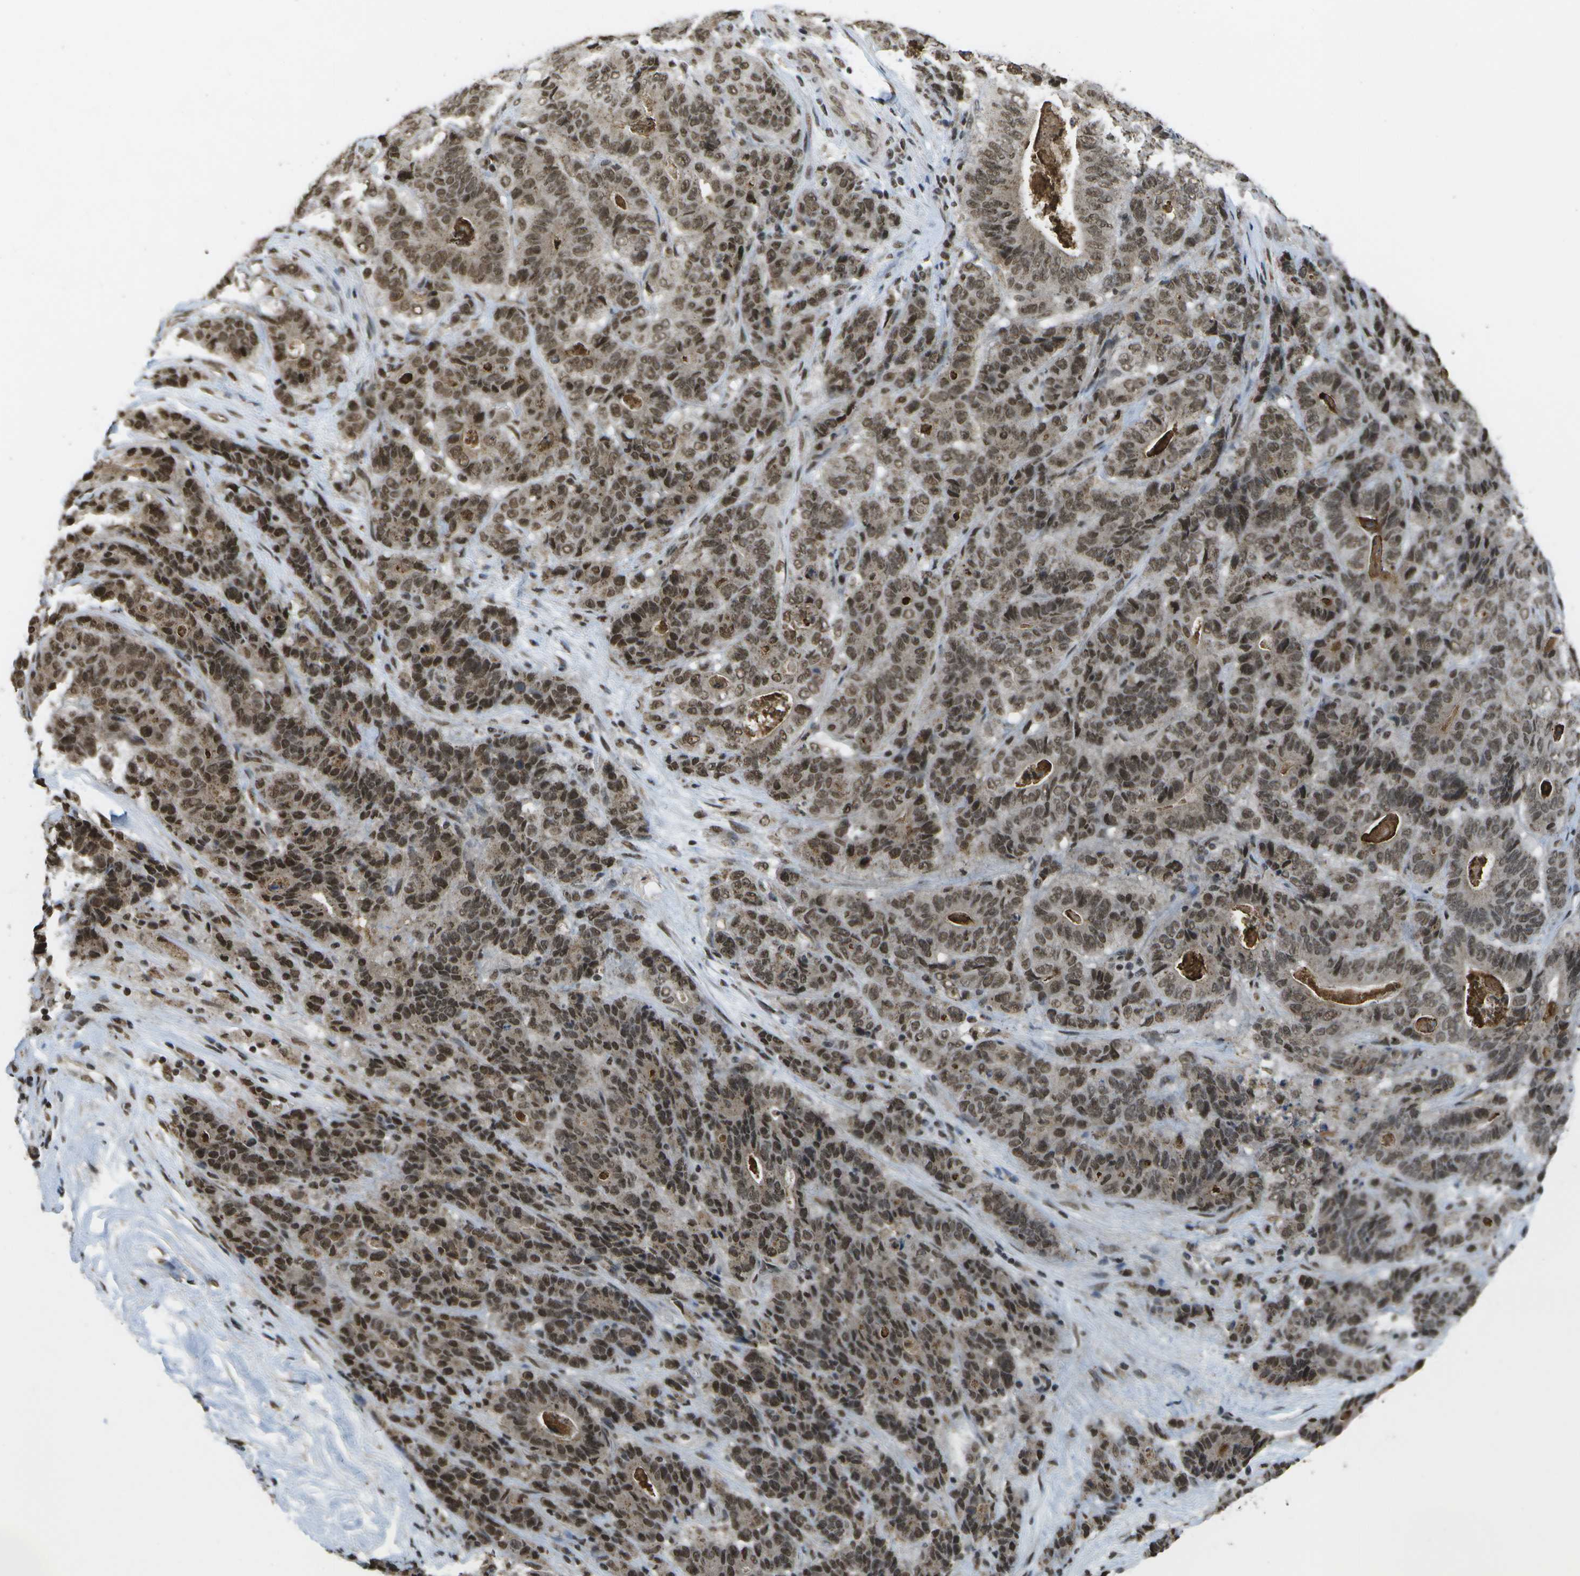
{"staining": {"intensity": "moderate", "quantity": ">75%", "location": "nuclear"}, "tissue": "stomach cancer", "cell_type": "Tumor cells", "image_type": "cancer", "snomed": [{"axis": "morphology", "description": "Adenocarcinoma, NOS"}, {"axis": "topography", "description": "Stomach"}], "caption": "Protein expression by immunohistochemistry shows moderate nuclear staining in approximately >75% of tumor cells in stomach cancer (adenocarcinoma). (IHC, brightfield microscopy, high magnification).", "gene": "SPEN", "patient": {"sex": "female", "age": 73}}